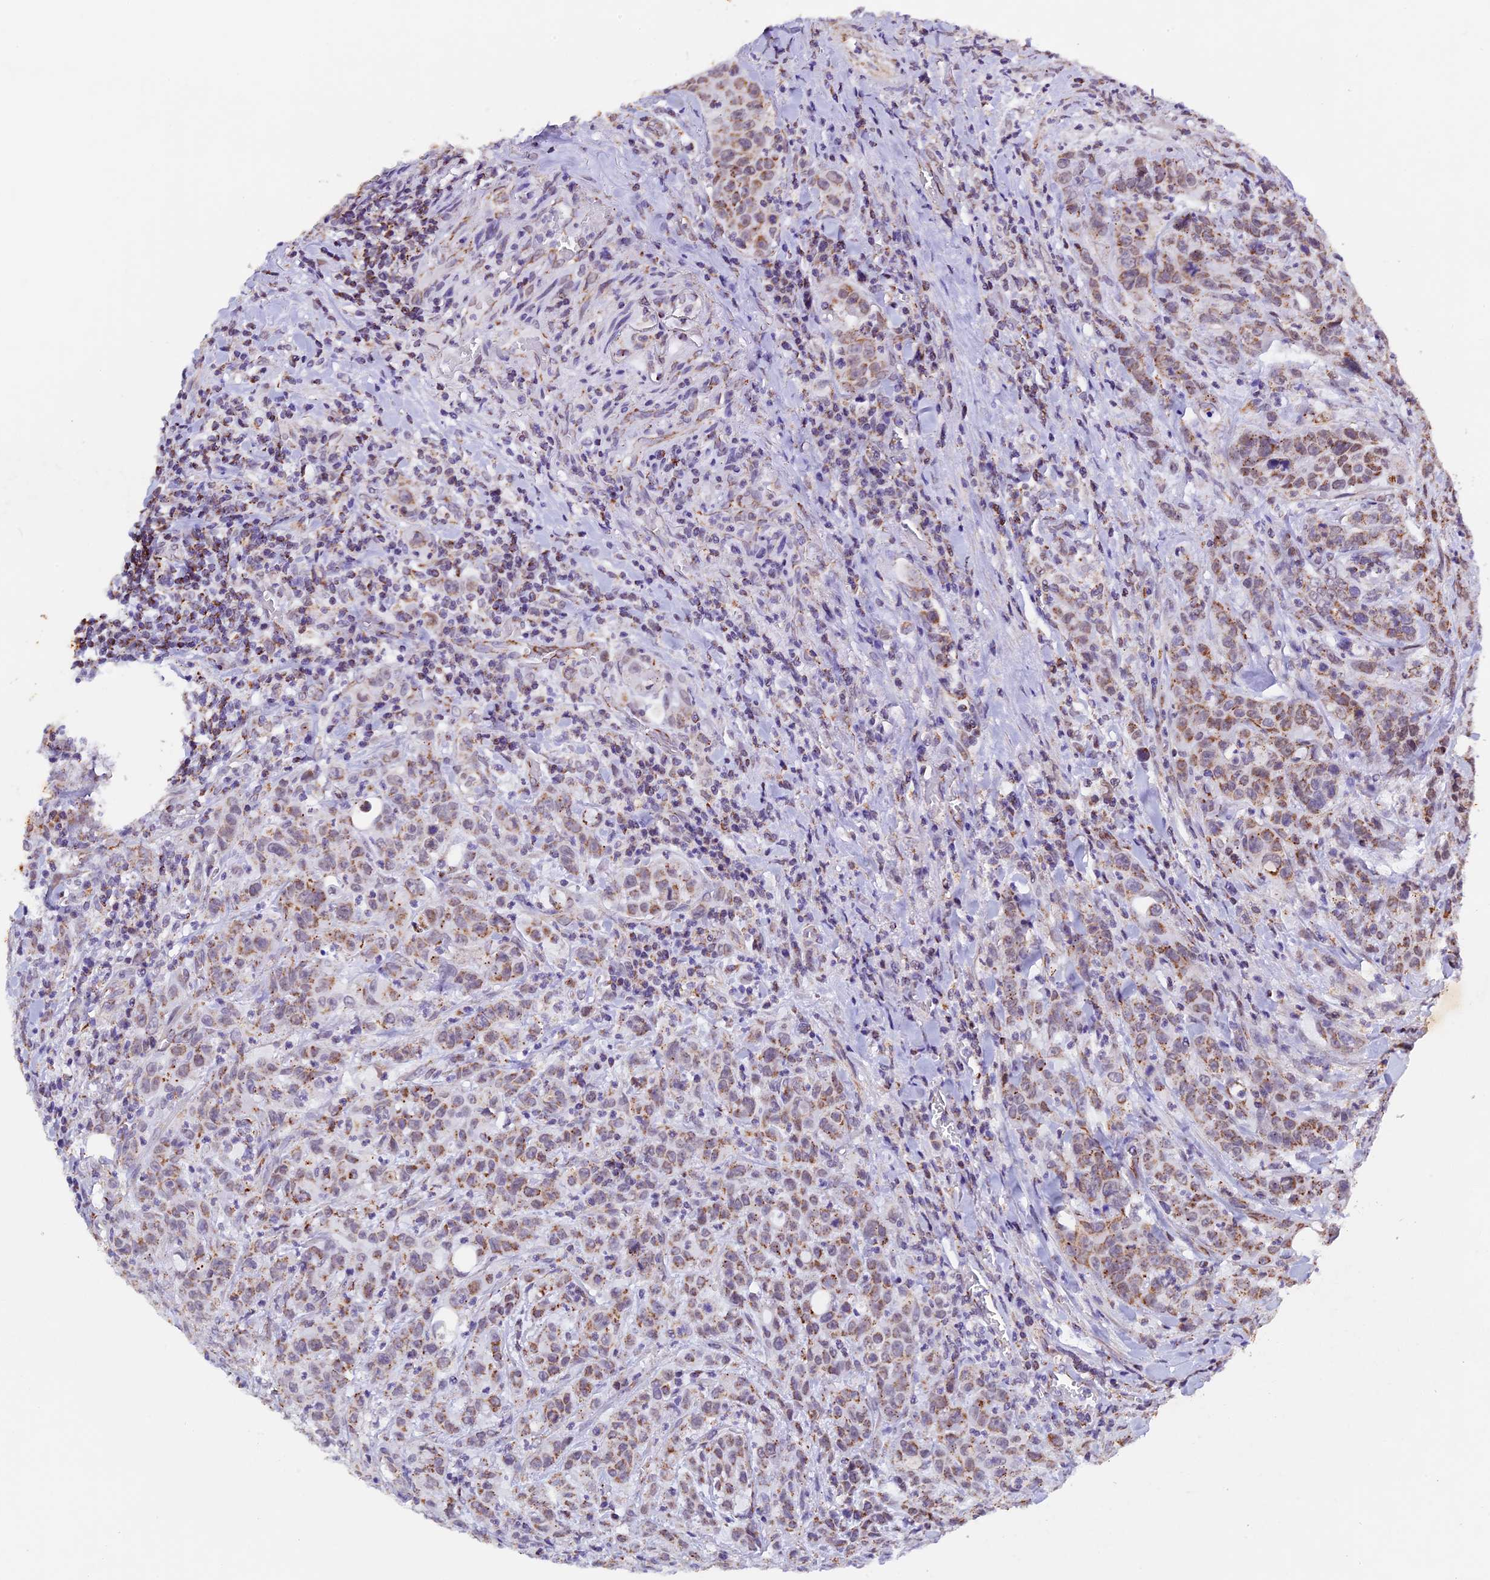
{"staining": {"intensity": "moderate", "quantity": ">75%", "location": "cytoplasmic/membranous"}, "tissue": "colorectal cancer", "cell_type": "Tumor cells", "image_type": "cancer", "snomed": [{"axis": "morphology", "description": "Adenocarcinoma, NOS"}, {"axis": "topography", "description": "Colon"}], "caption": "Immunohistochemistry staining of adenocarcinoma (colorectal), which shows medium levels of moderate cytoplasmic/membranous positivity in approximately >75% of tumor cells indicating moderate cytoplasmic/membranous protein expression. The staining was performed using DAB (3,3'-diaminobenzidine) (brown) for protein detection and nuclei were counterstained in hematoxylin (blue).", "gene": "TFAM", "patient": {"sex": "male", "age": 62}}